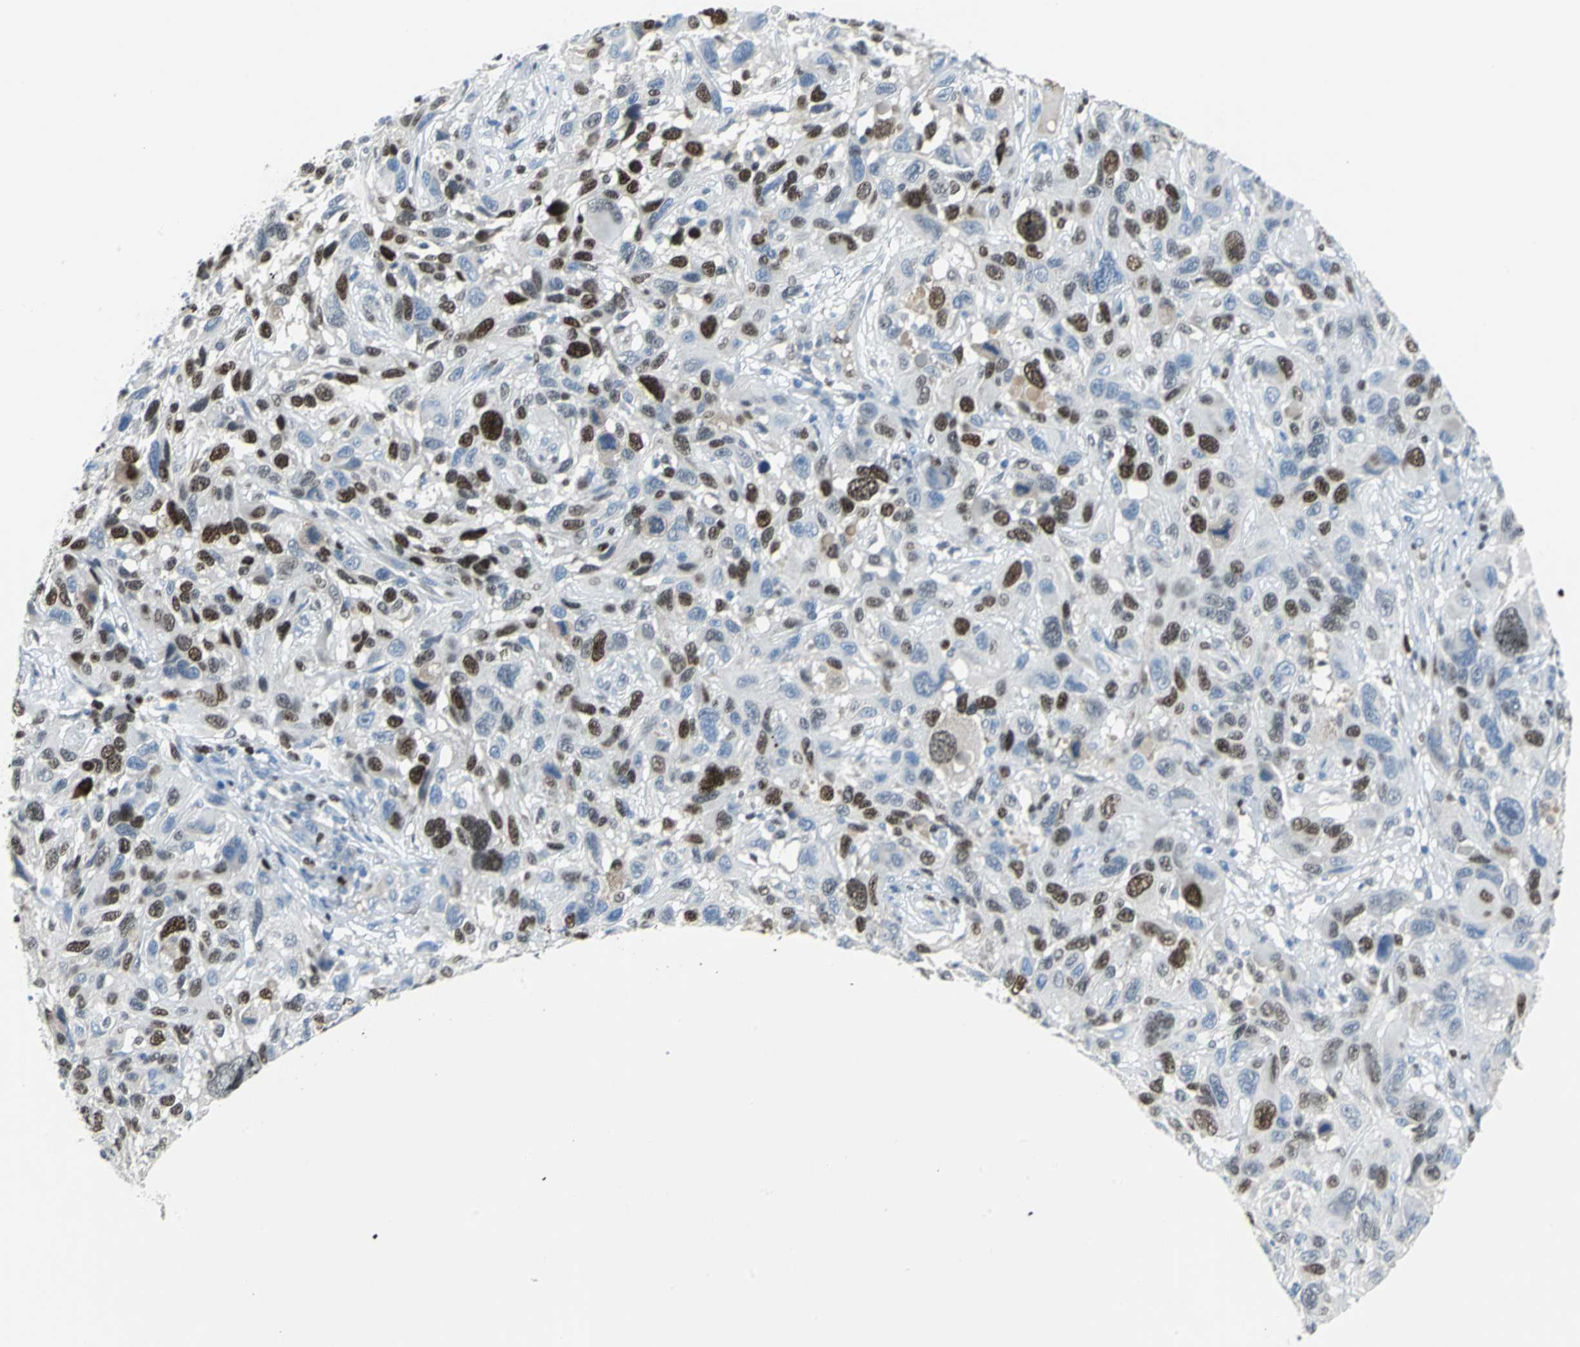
{"staining": {"intensity": "strong", "quantity": "25%-75%", "location": "nuclear"}, "tissue": "melanoma", "cell_type": "Tumor cells", "image_type": "cancer", "snomed": [{"axis": "morphology", "description": "Malignant melanoma, NOS"}, {"axis": "topography", "description": "Skin"}], "caption": "This is an image of immunohistochemistry staining of melanoma, which shows strong expression in the nuclear of tumor cells.", "gene": "MCM4", "patient": {"sex": "male", "age": 53}}